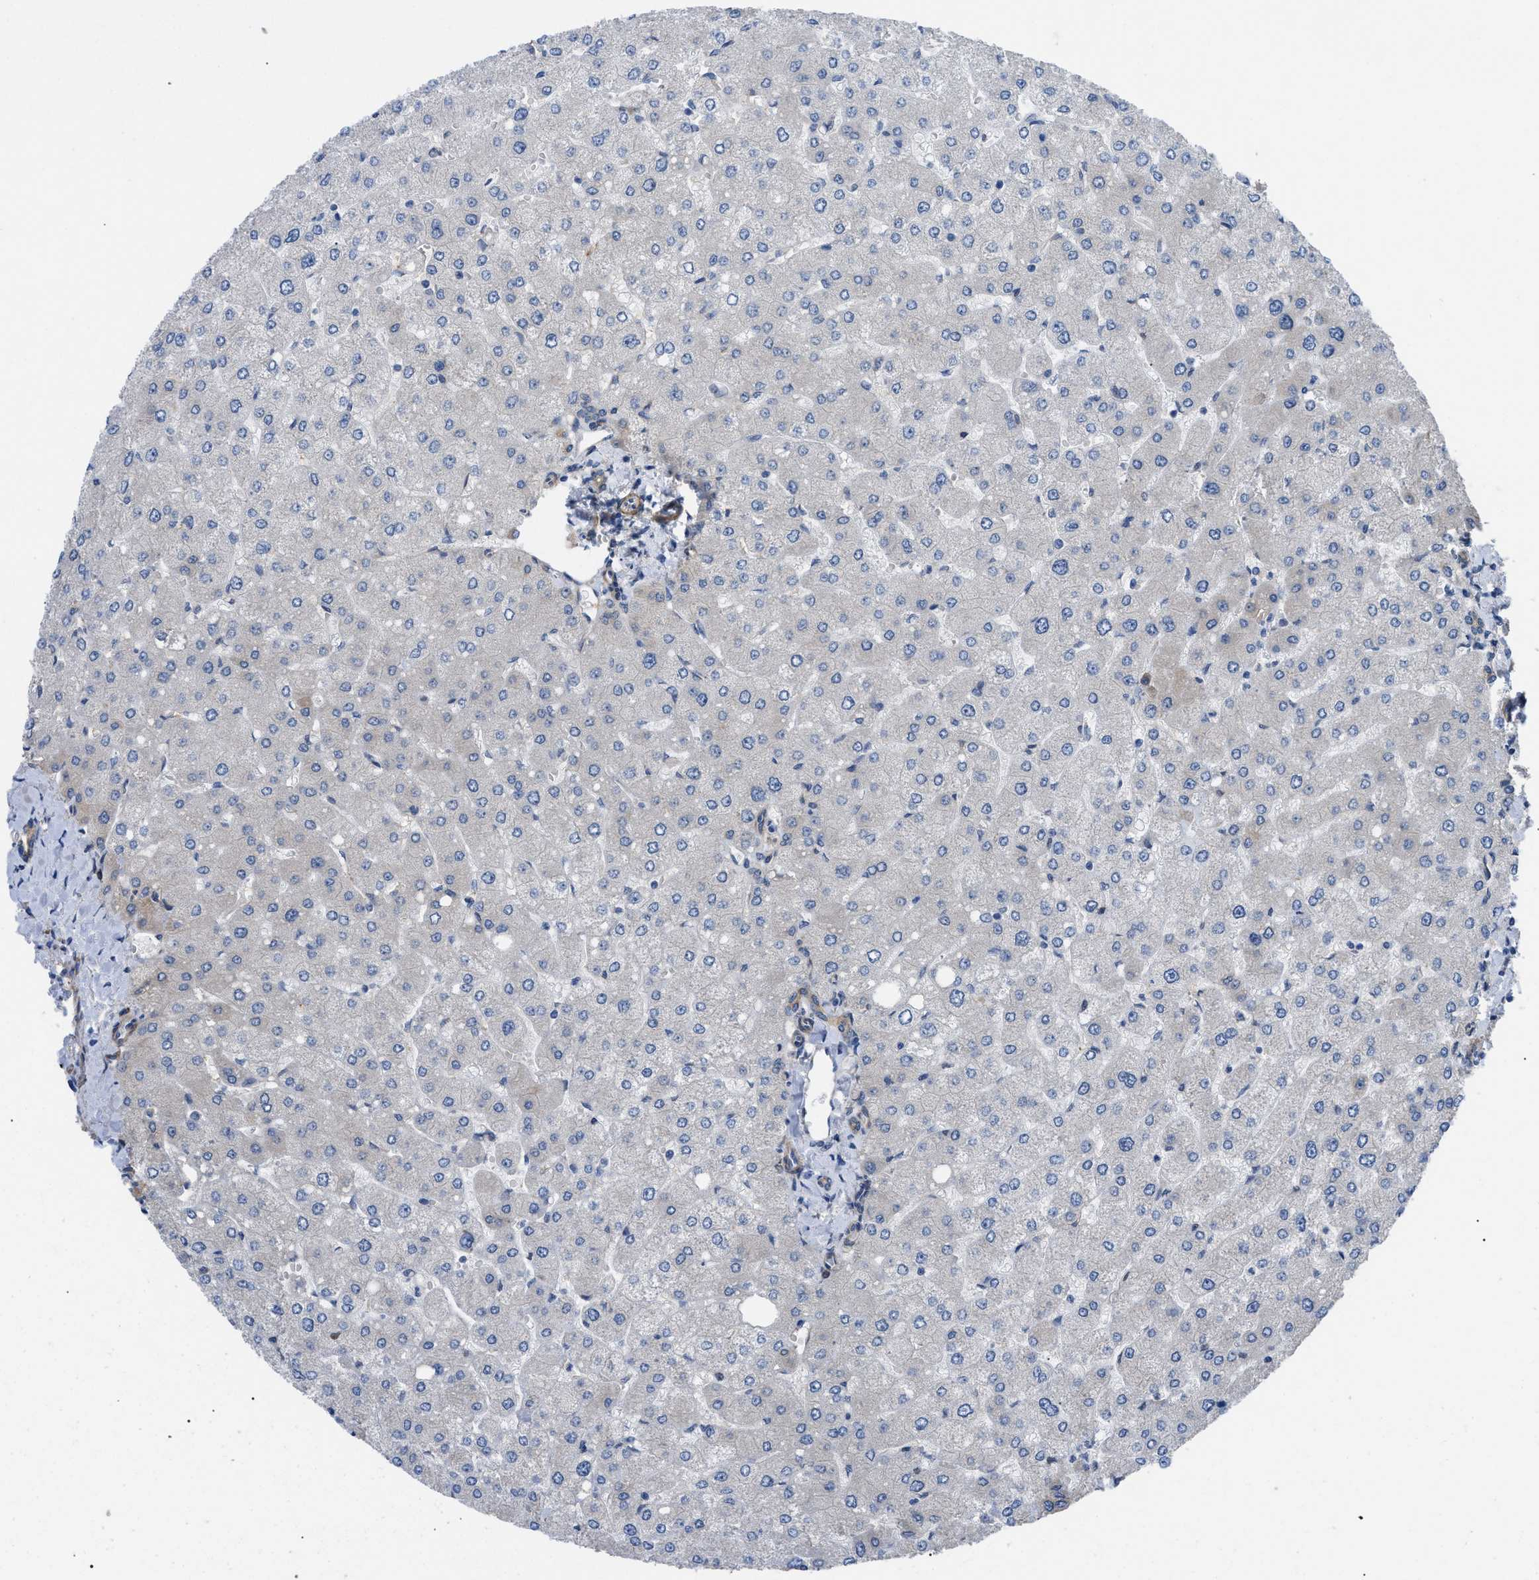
{"staining": {"intensity": "weak", "quantity": "25%-75%", "location": "cytoplasmic/membranous"}, "tissue": "liver", "cell_type": "Cholangiocytes", "image_type": "normal", "snomed": [{"axis": "morphology", "description": "Normal tissue, NOS"}, {"axis": "topography", "description": "Liver"}], "caption": "Liver was stained to show a protein in brown. There is low levels of weak cytoplasmic/membranous expression in about 25%-75% of cholangiocytes.", "gene": "MYO10", "patient": {"sex": "male", "age": 55}}